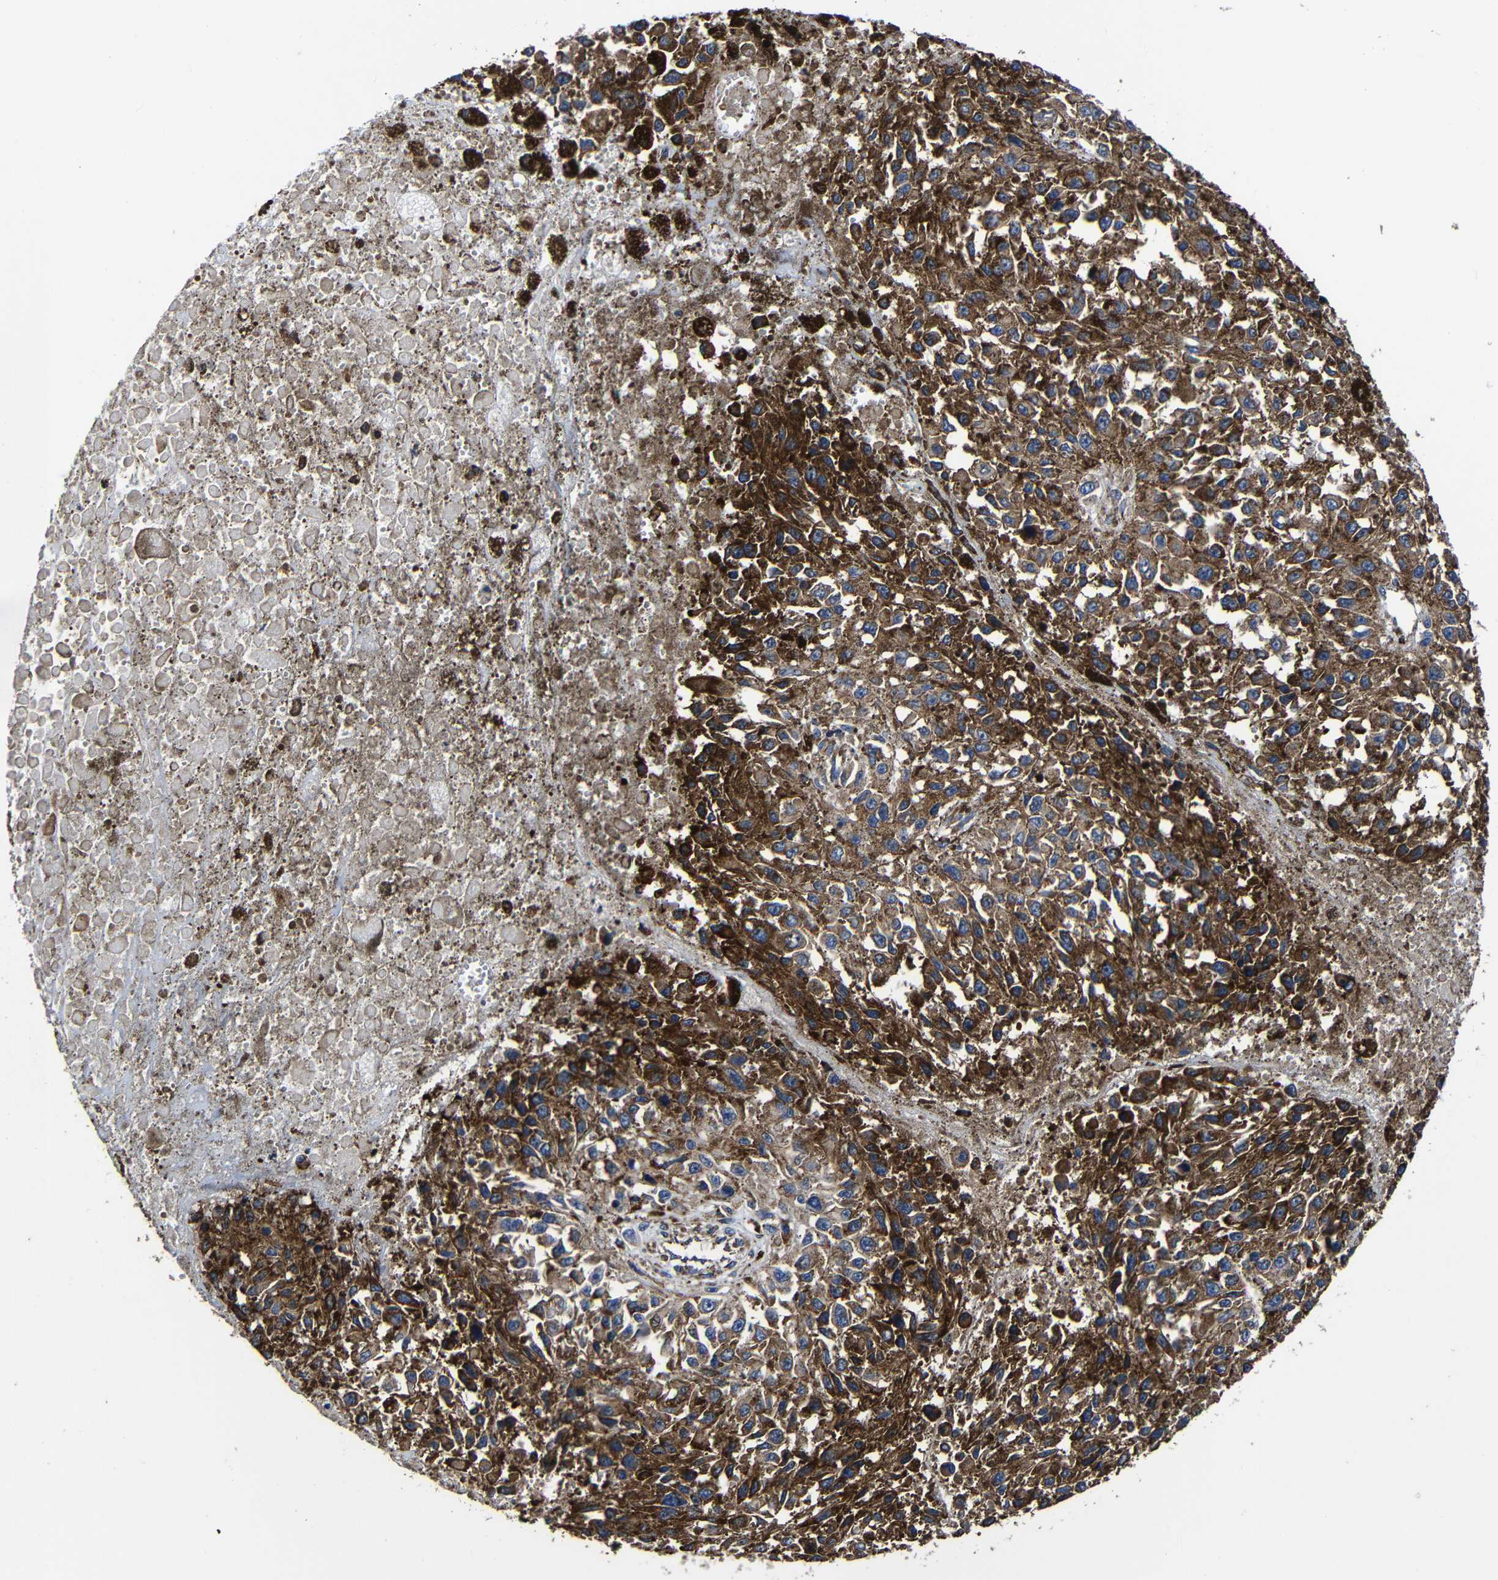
{"staining": {"intensity": "strong", "quantity": ">75%", "location": "cytoplasmic/membranous"}, "tissue": "melanoma", "cell_type": "Tumor cells", "image_type": "cancer", "snomed": [{"axis": "morphology", "description": "Malignant melanoma, Metastatic site"}, {"axis": "topography", "description": "Lymph node"}], "caption": "Tumor cells reveal high levels of strong cytoplasmic/membranous positivity in about >75% of cells in malignant melanoma (metastatic site). (DAB (3,3'-diaminobenzidine) IHC, brown staining for protein, blue staining for nuclei).", "gene": "SCN9A", "patient": {"sex": "male", "age": 59}}